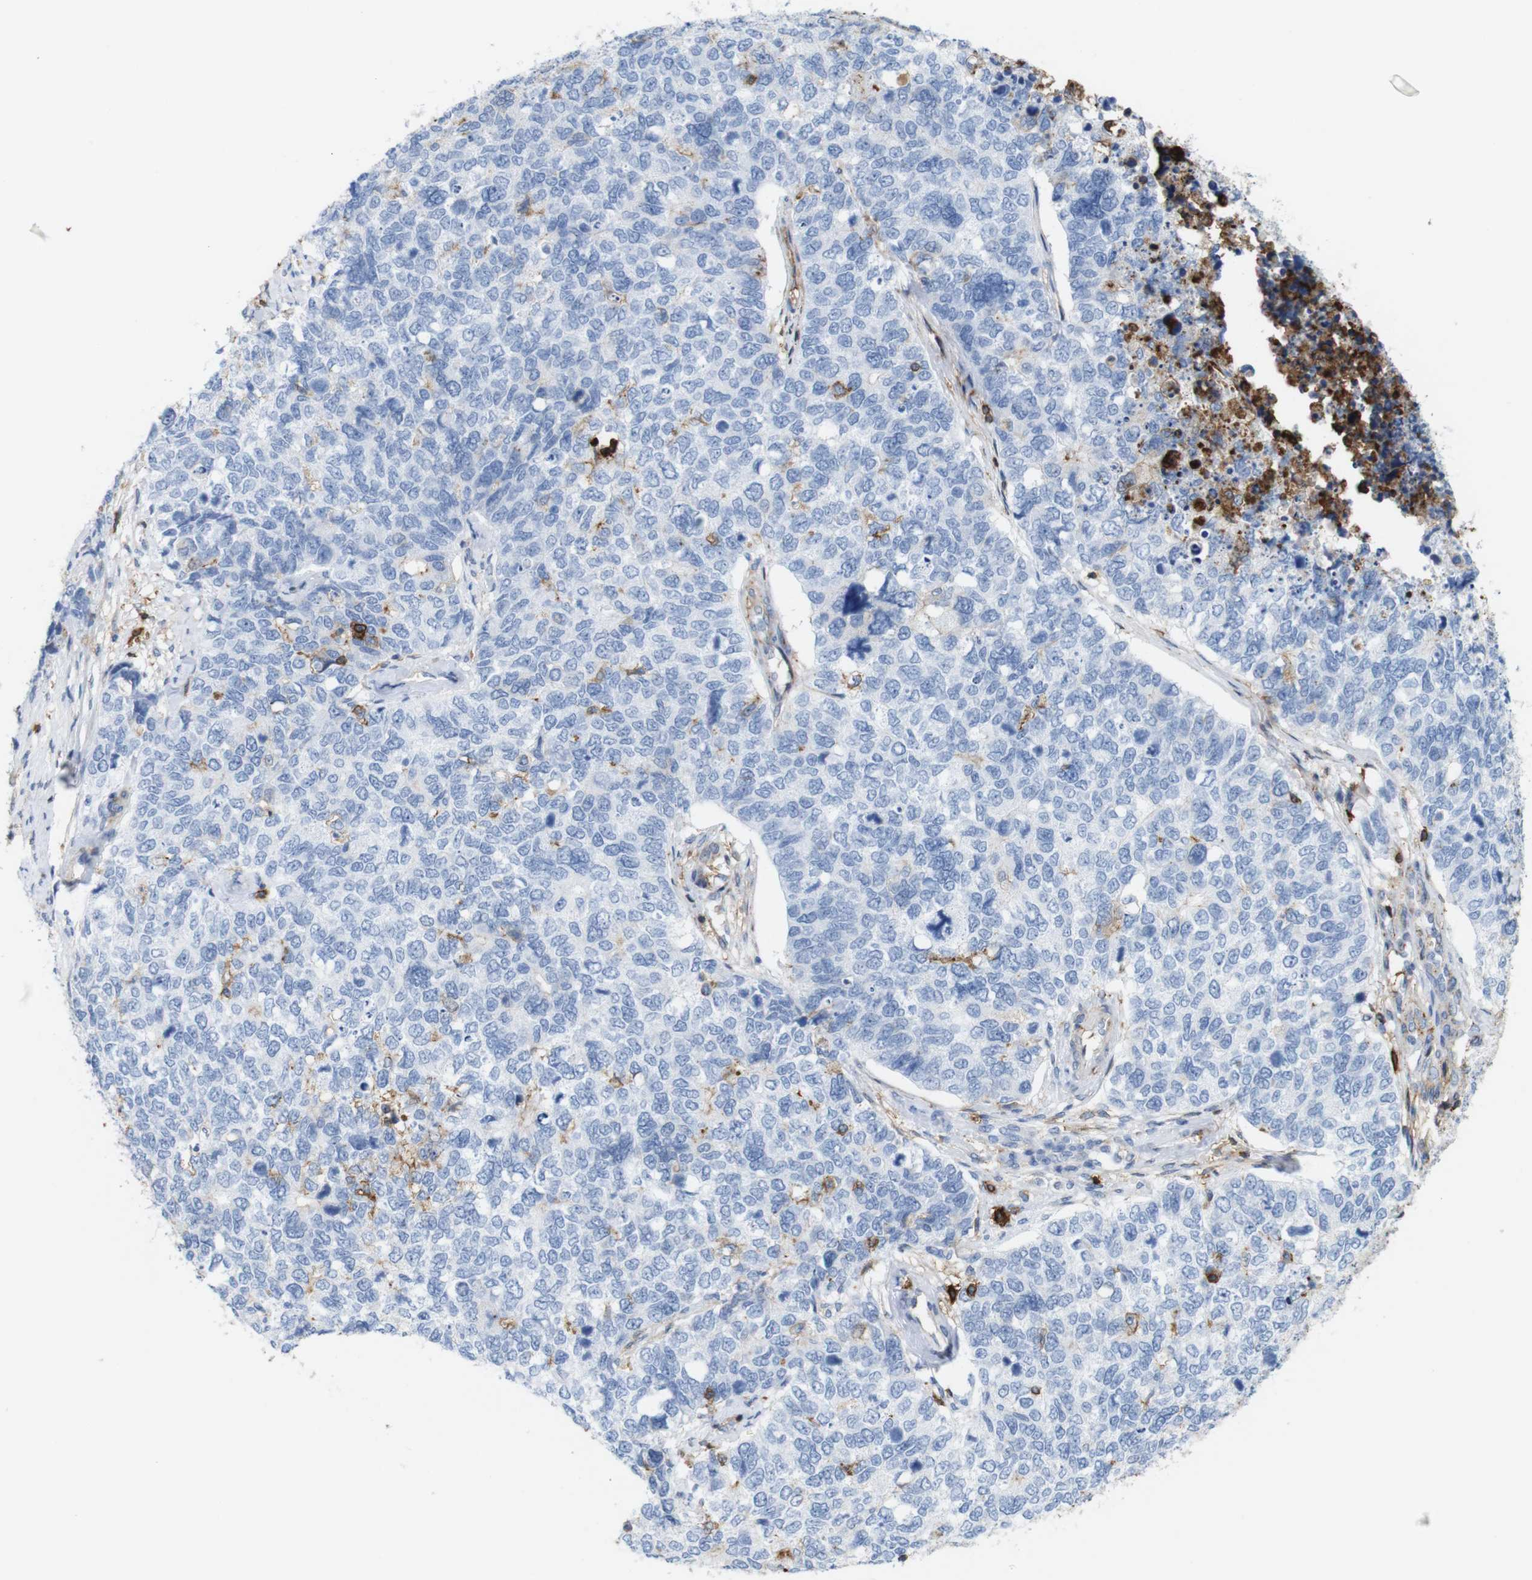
{"staining": {"intensity": "negative", "quantity": "none", "location": "none"}, "tissue": "cervical cancer", "cell_type": "Tumor cells", "image_type": "cancer", "snomed": [{"axis": "morphology", "description": "Squamous cell carcinoma, NOS"}, {"axis": "topography", "description": "Cervix"}], "caption": "Human squamous cell carcinoma (cervical) stained for a protein using IHC demonstrates no positivity in tumor cells.", "gene": "ANXA1", "patient": {"sex": "female", "age": 63}}